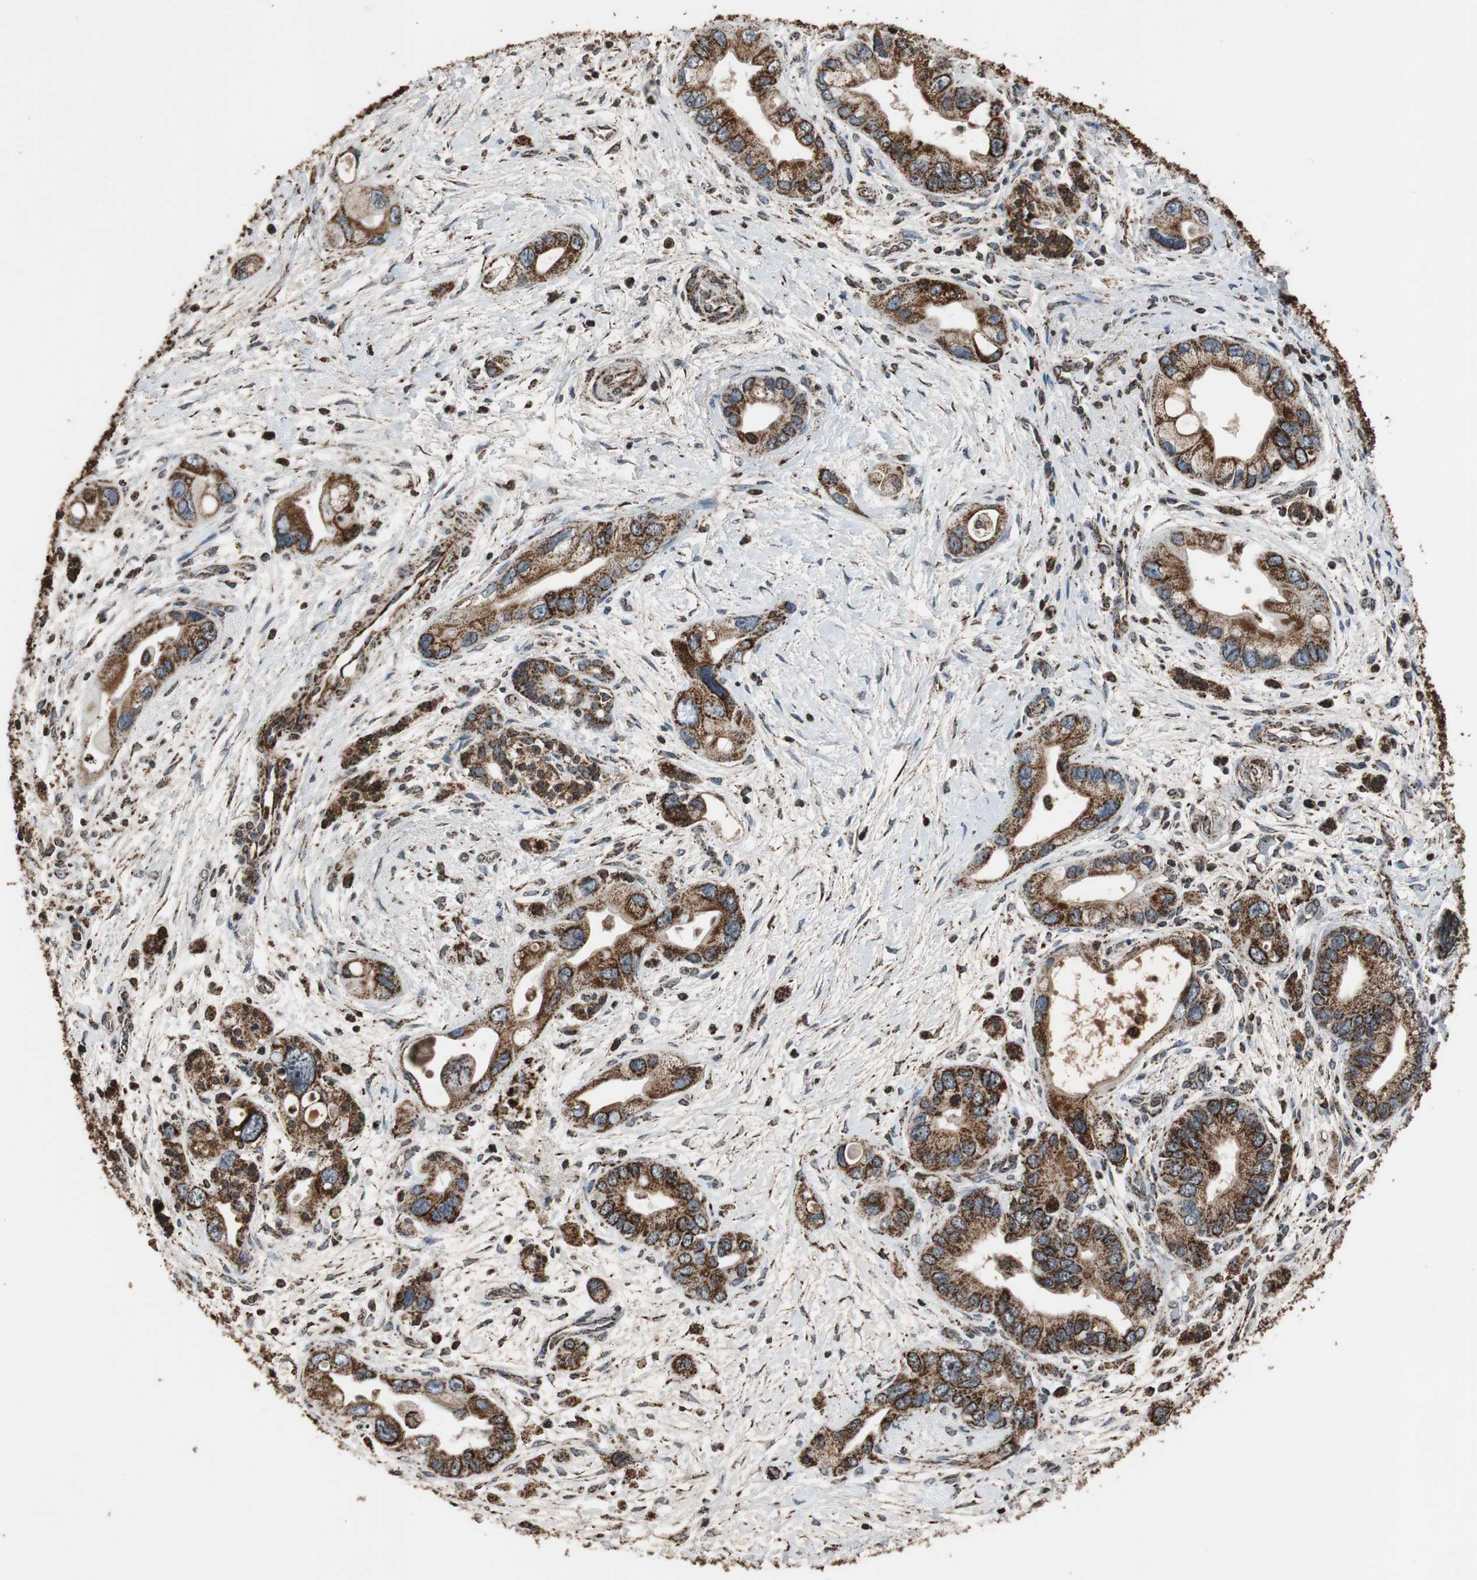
{"staining": {"intensity": "strong", "quantity": ">75%", "location": "cytoplasmic/membranous"}, "tissue": "pancreatic cancer", "cell_type": "Tumor cells", "image_type": "cancer", "snomed": [{"axis": "morphology", "description": "Adenocarcinoma, NOS"}, {"axis": "topography", "description": "Pancreas"}], "caption": "Adenocarcinoma (pancreatic) stained for a protein displays strong cytoplasmic/membranous positivity in tumor cells.", "gene": "HSPA9", "patient": {"sex": "female", "age": 77}}